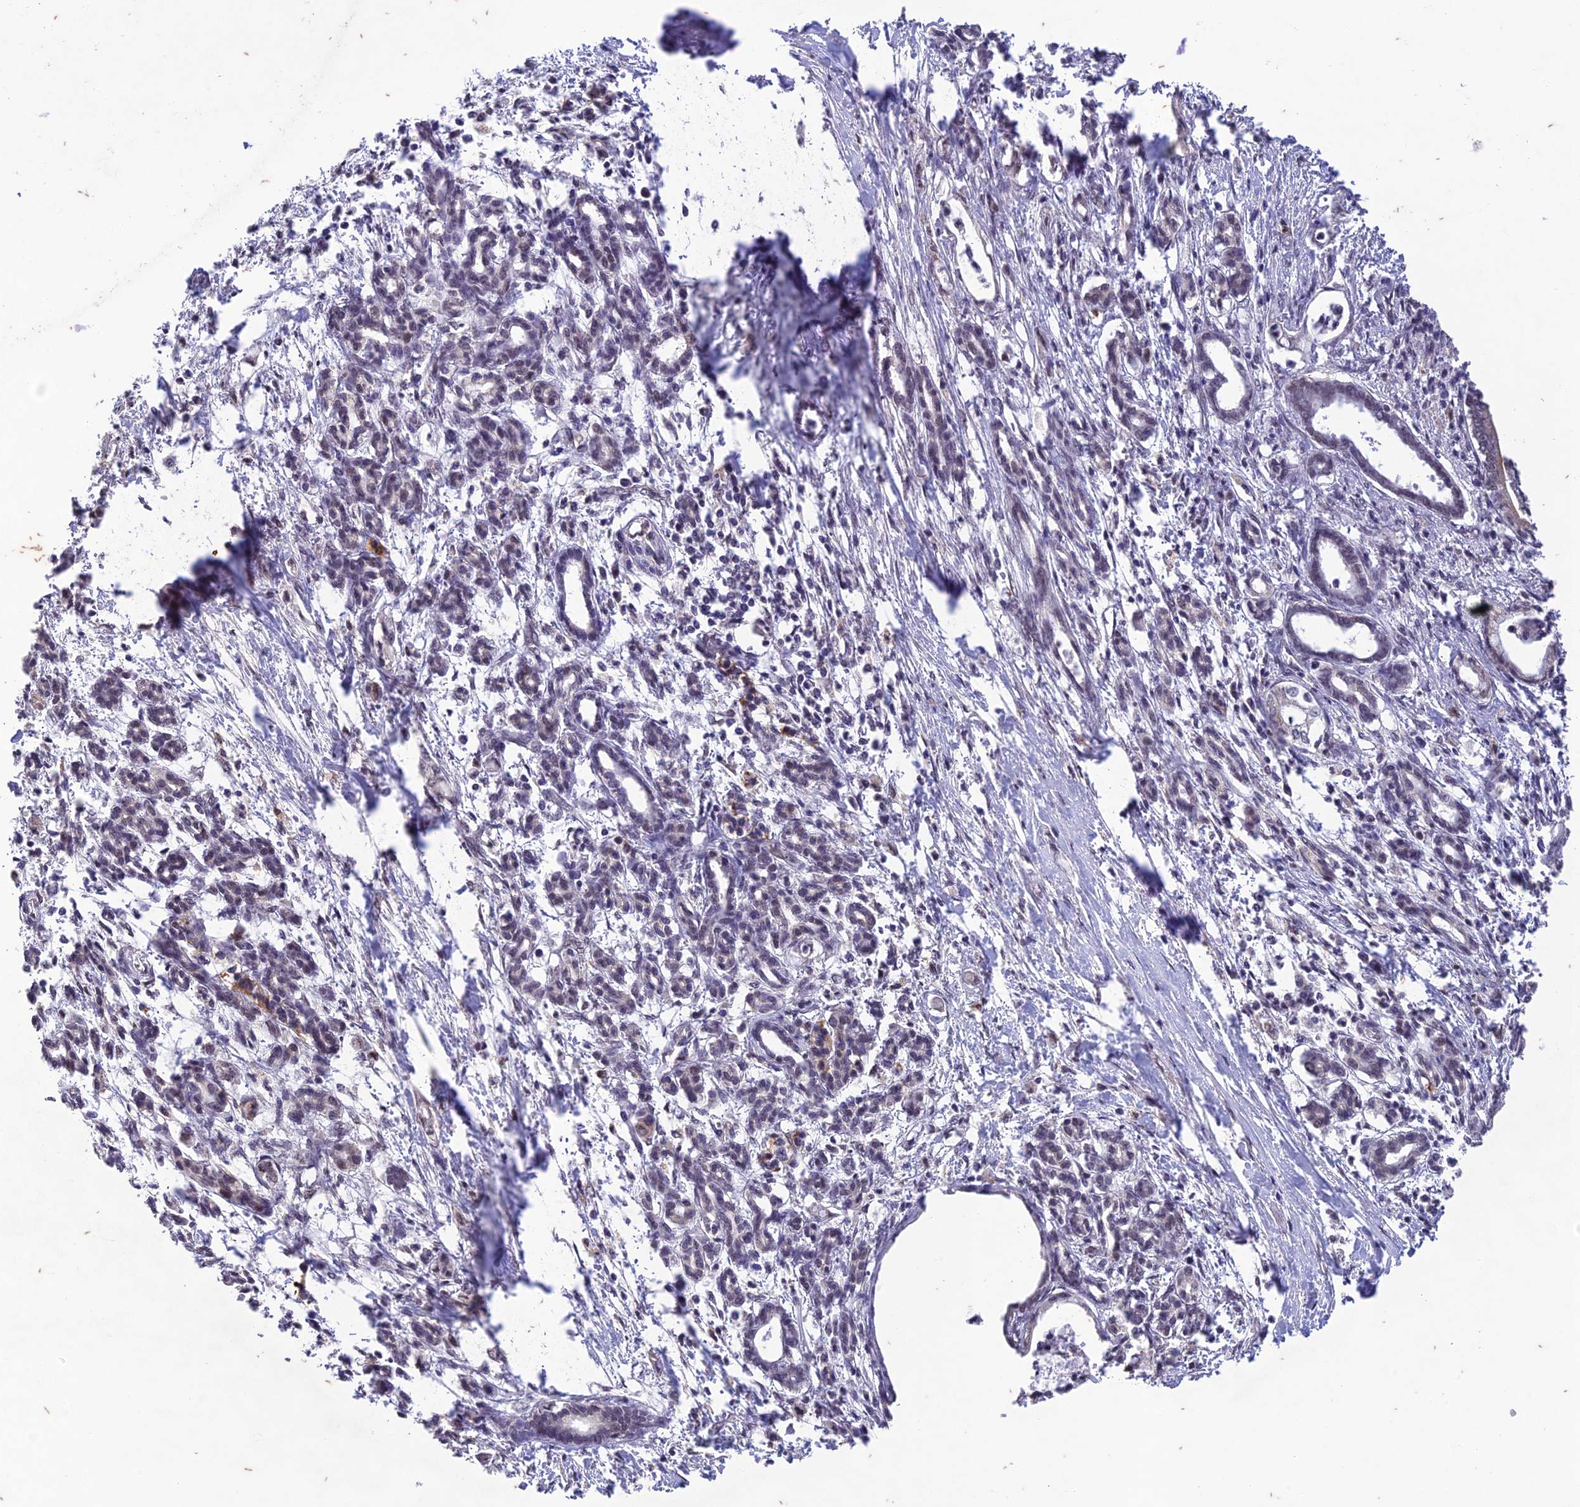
{"staining": {"intensity": "weak", "quantity": "<25%", "location": "nuclear"}, "tissue": "pancreatic cancer", "cell_type": "Tumor cells", "image_type": "cancer", "snomed": [{"axis": "morphology", "description": "Adenocarcinoma, NOS"}, {"axis": "topography", "description": "Pancreas"}], "caption": "Photomicrograph shows no significant protein positivity in tumor cells of pancreatic adenocarcinoma.", "gene": "POP4", "patient": {"sex": "female", "age": 55}}